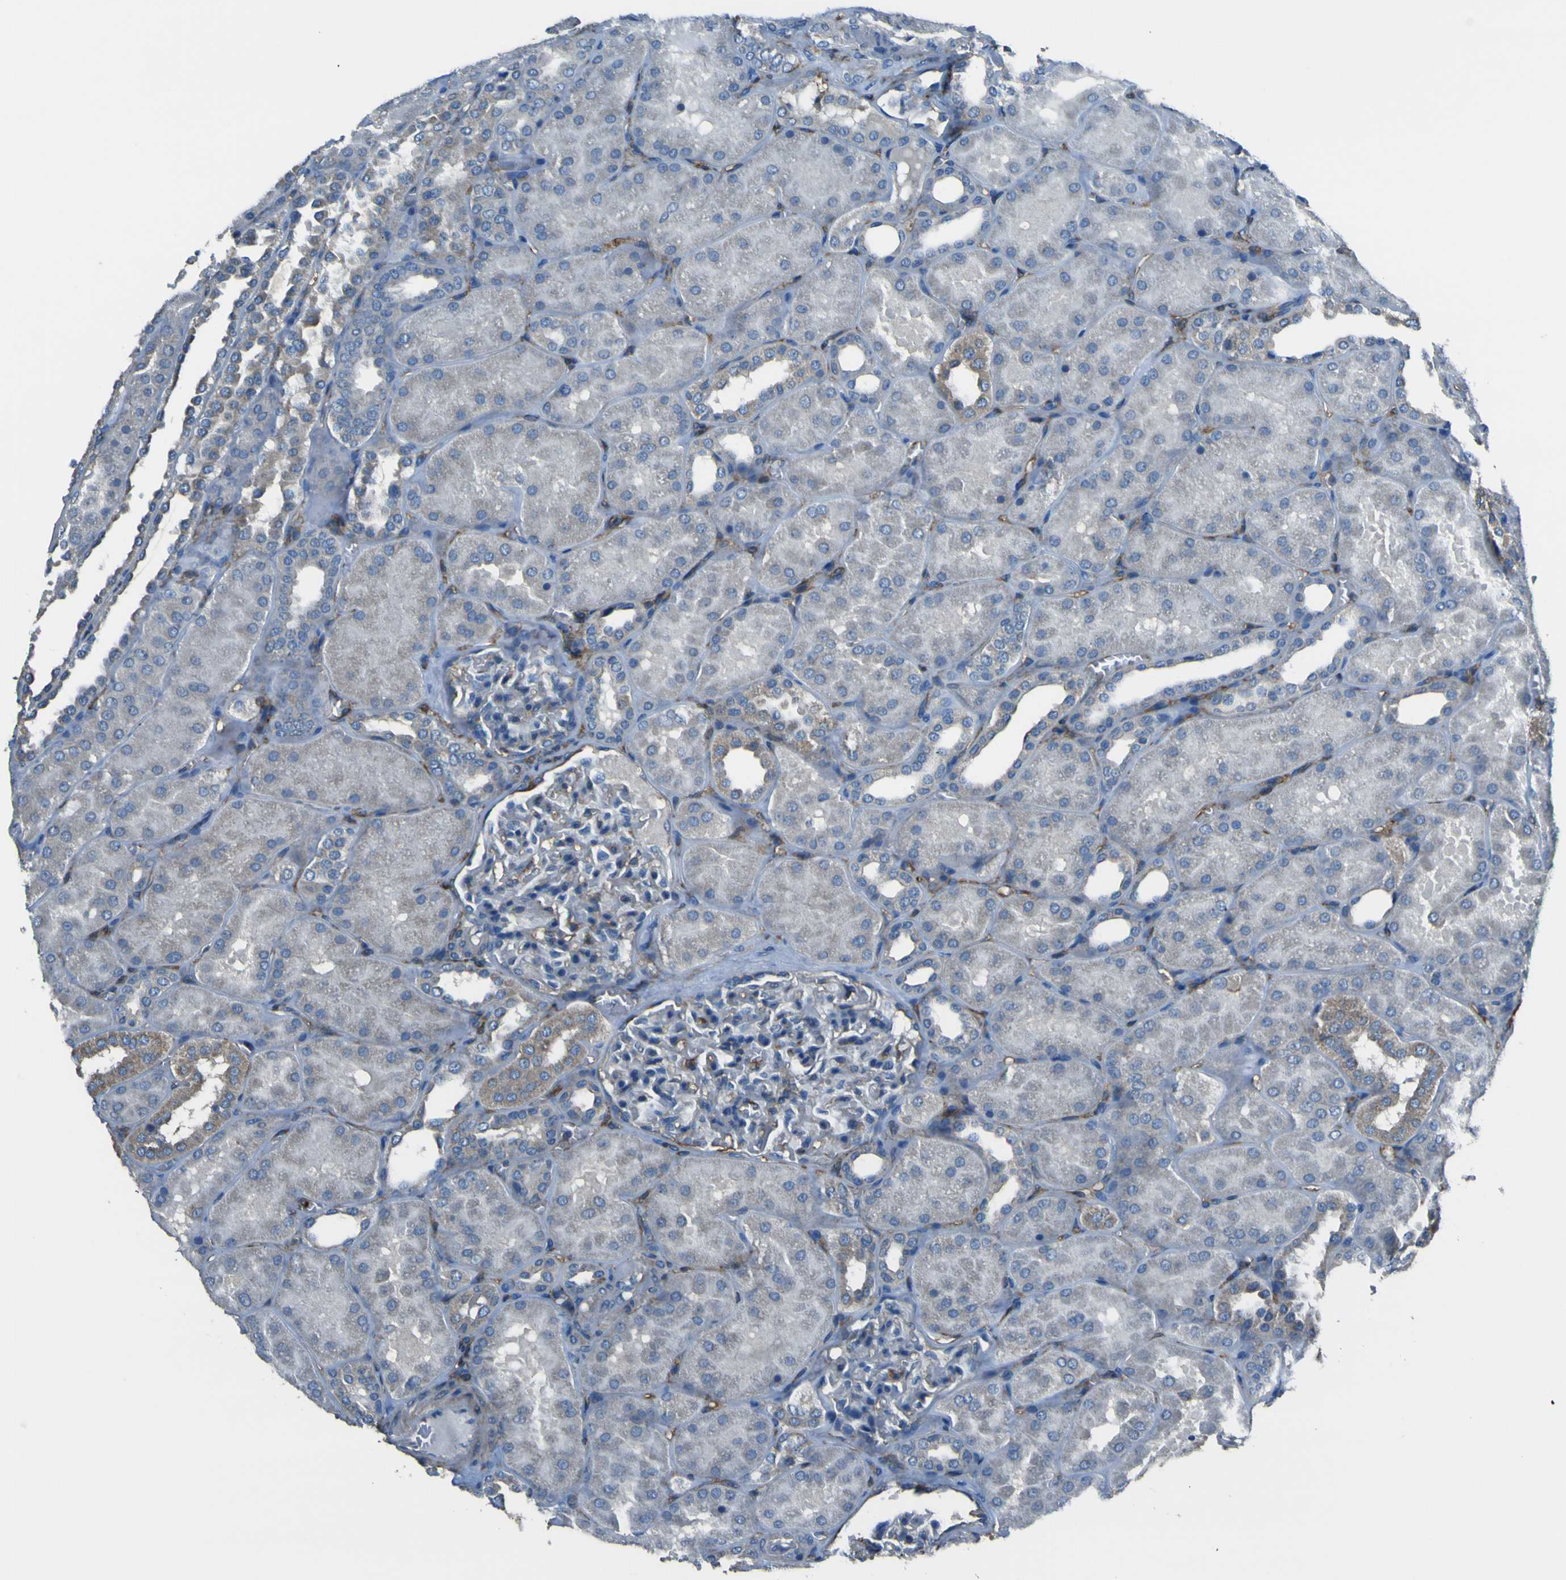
{"staining": {"intensity": "negative", "quantity": "none", "location": "none"}, "tissue": "kidney", "cell_type": "Cells in glomeruli", "image_type": "normal", "snomed": [{"axis": "morphology", "description": "Normal tissue, NOS"}, {"axis": "topography", "description": "Kidney"}], "caption": "The immunohistochemistry micrograph has no significant positivity in cells in glomeruli of kidney.", "gene": "LAIR1", "patient": {"sex": "male", "age": 28}}